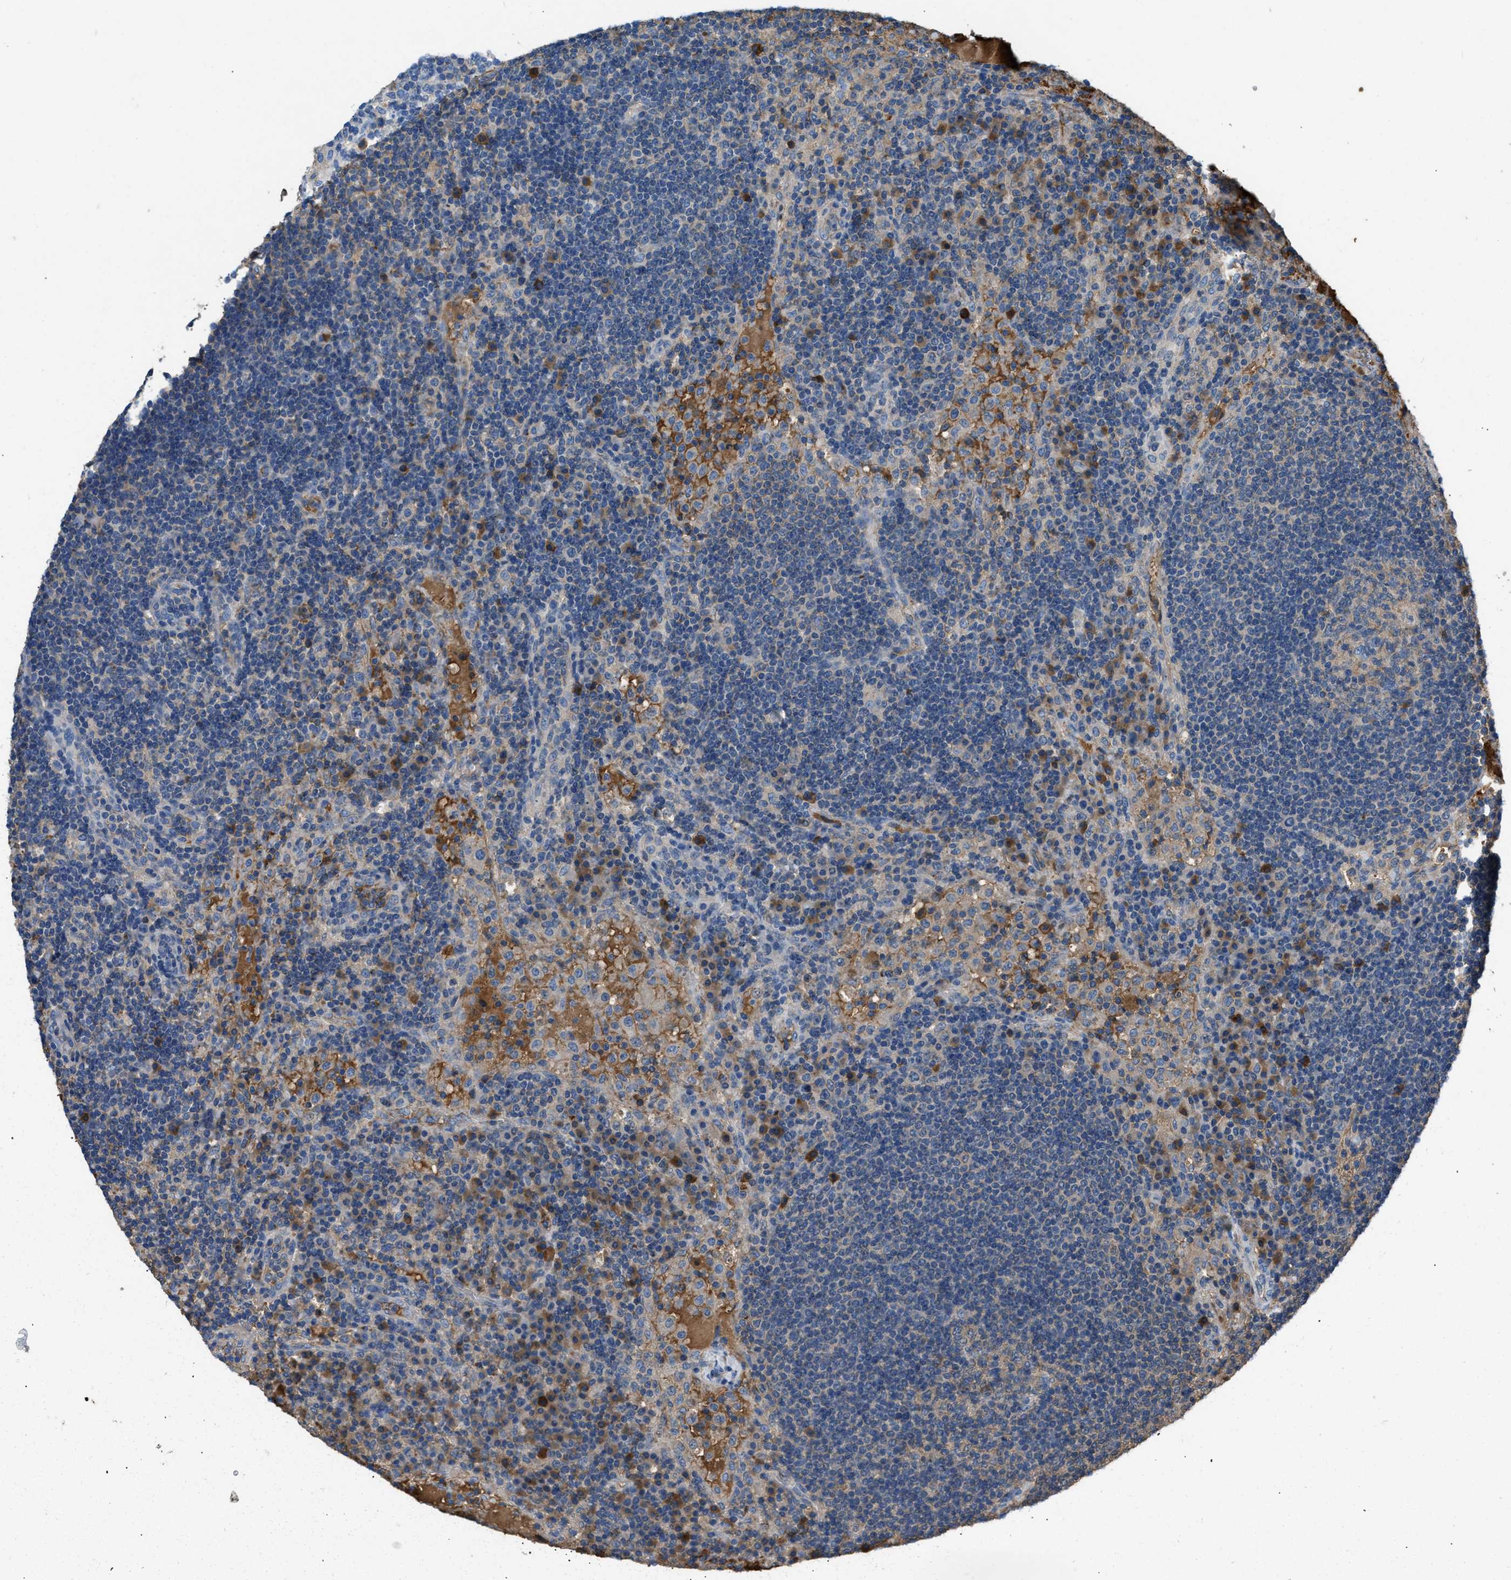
{"staining": {"intensity": "moderate", "quantity": ">75%", "location": "cytoplasmic/membranous"}, "tissue": "lymph node", "cell_type": "Germinal center cells", "image_type": "normal", "snomed": [{"axis": "morphology", "description": "Normal tissue, NOS"}, {"axis": "topography", "description": "Lymph node"}], "caption": "Immunohistochemistry (IHC) micrograph of unremarkable lymph node: human lymph node stained using immunohistochemistry (IHC) reveals medium levels of moderate protein expression localized specifically in the cytoplasmic/membranous of germinal center cells, appearing as a cytoplasmic/membranous brown color.", "gene": "STC1", "patient": {"sex": "female", "age": 53}}